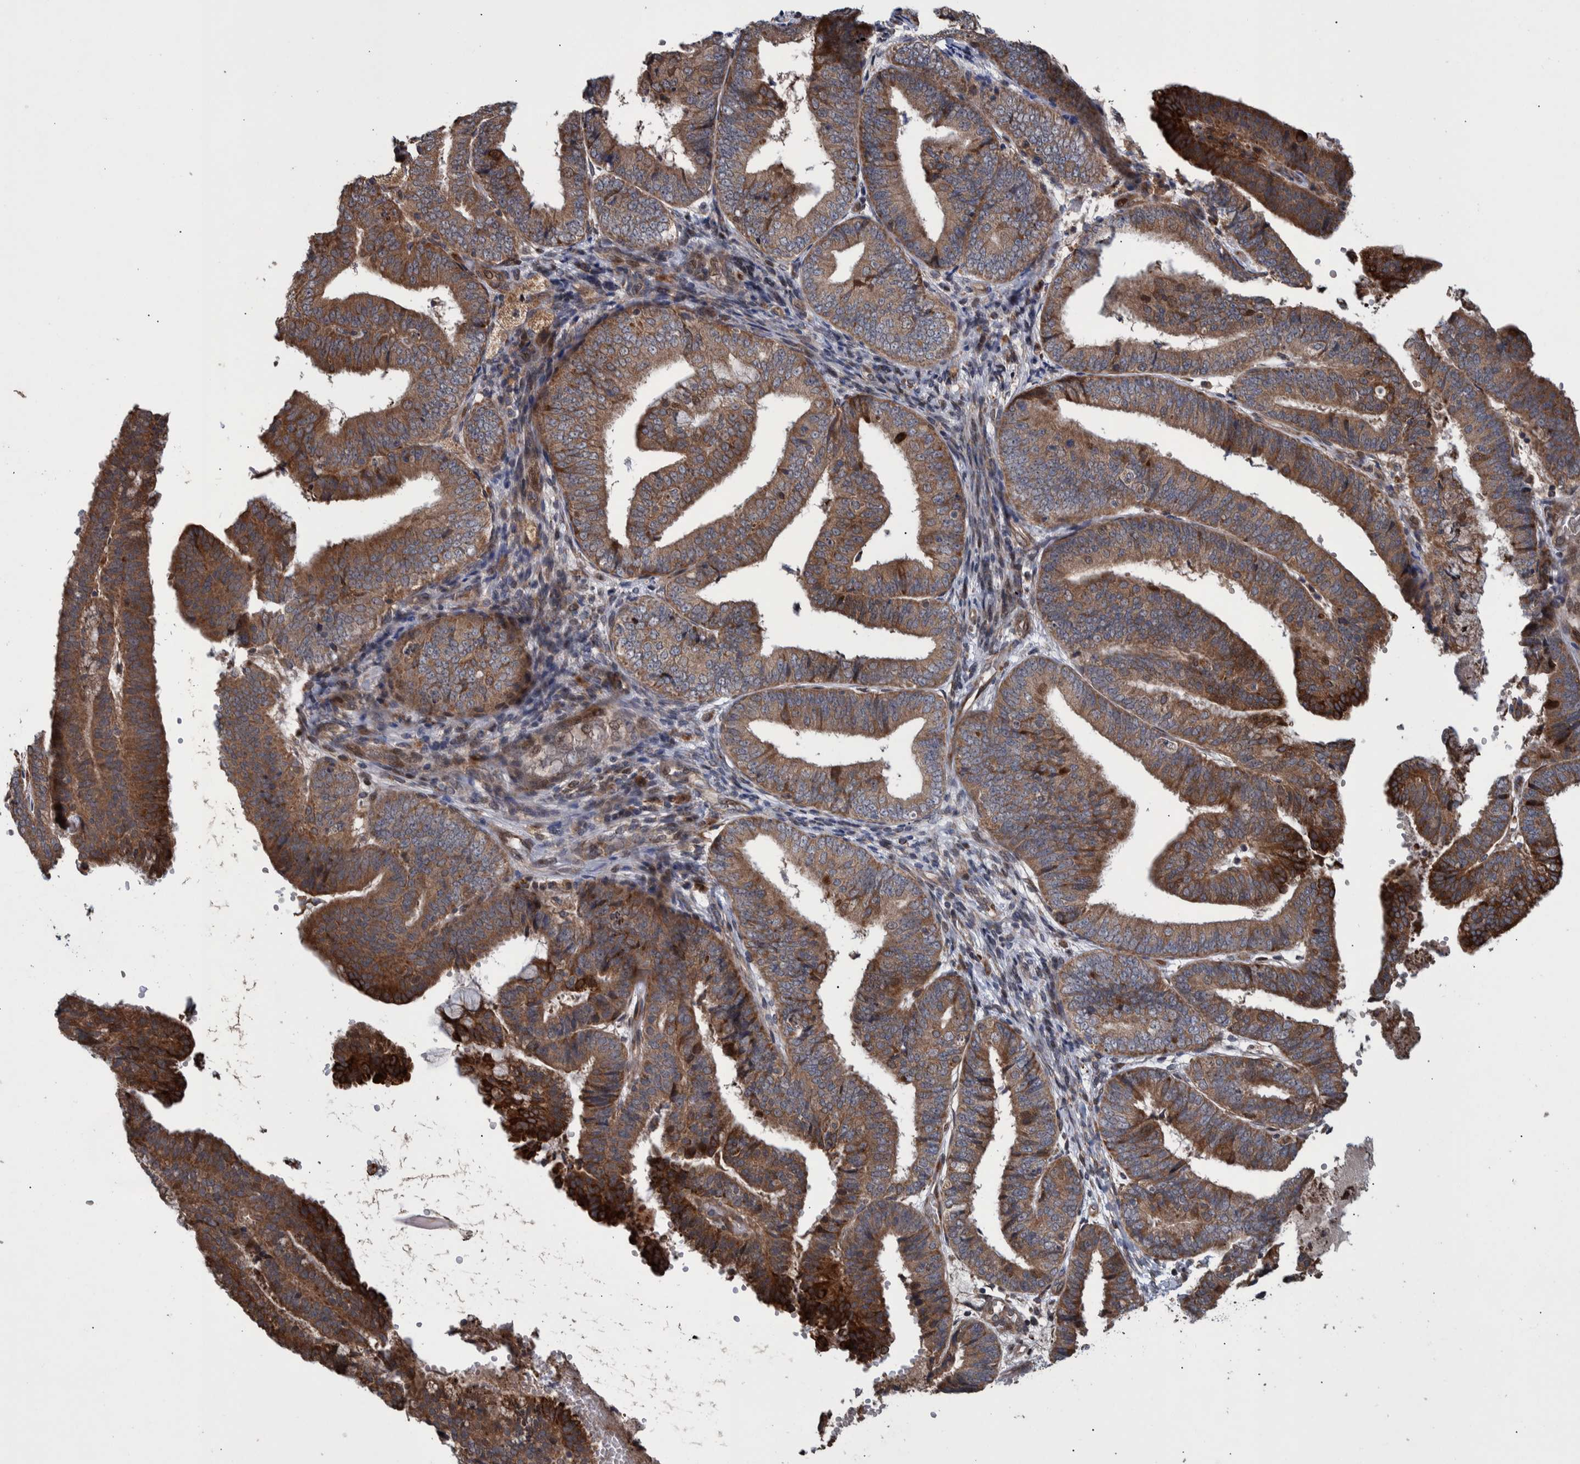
{"staining": {"intensity": "moderate", "quantity": ">75%", "location": "cytoplasmic/membranous"}, "tissue": "endometrial cancer", "cell_type": "Tumor cells", "image_type": "cancer", "snomed": [{"axis": "morphology", "description": "Adenocarcinoma, NOS"}, {"axis": "topography", "description": "Endometrium"}], "caption": "Tumor cells display medium levels of moderate cytoplasmic/membranous staining in approximately >75% of cells in endometrial adenocarcinoma.", "gene": "B3GNTL1", "patient": {"sex": "female", "age": 63}}